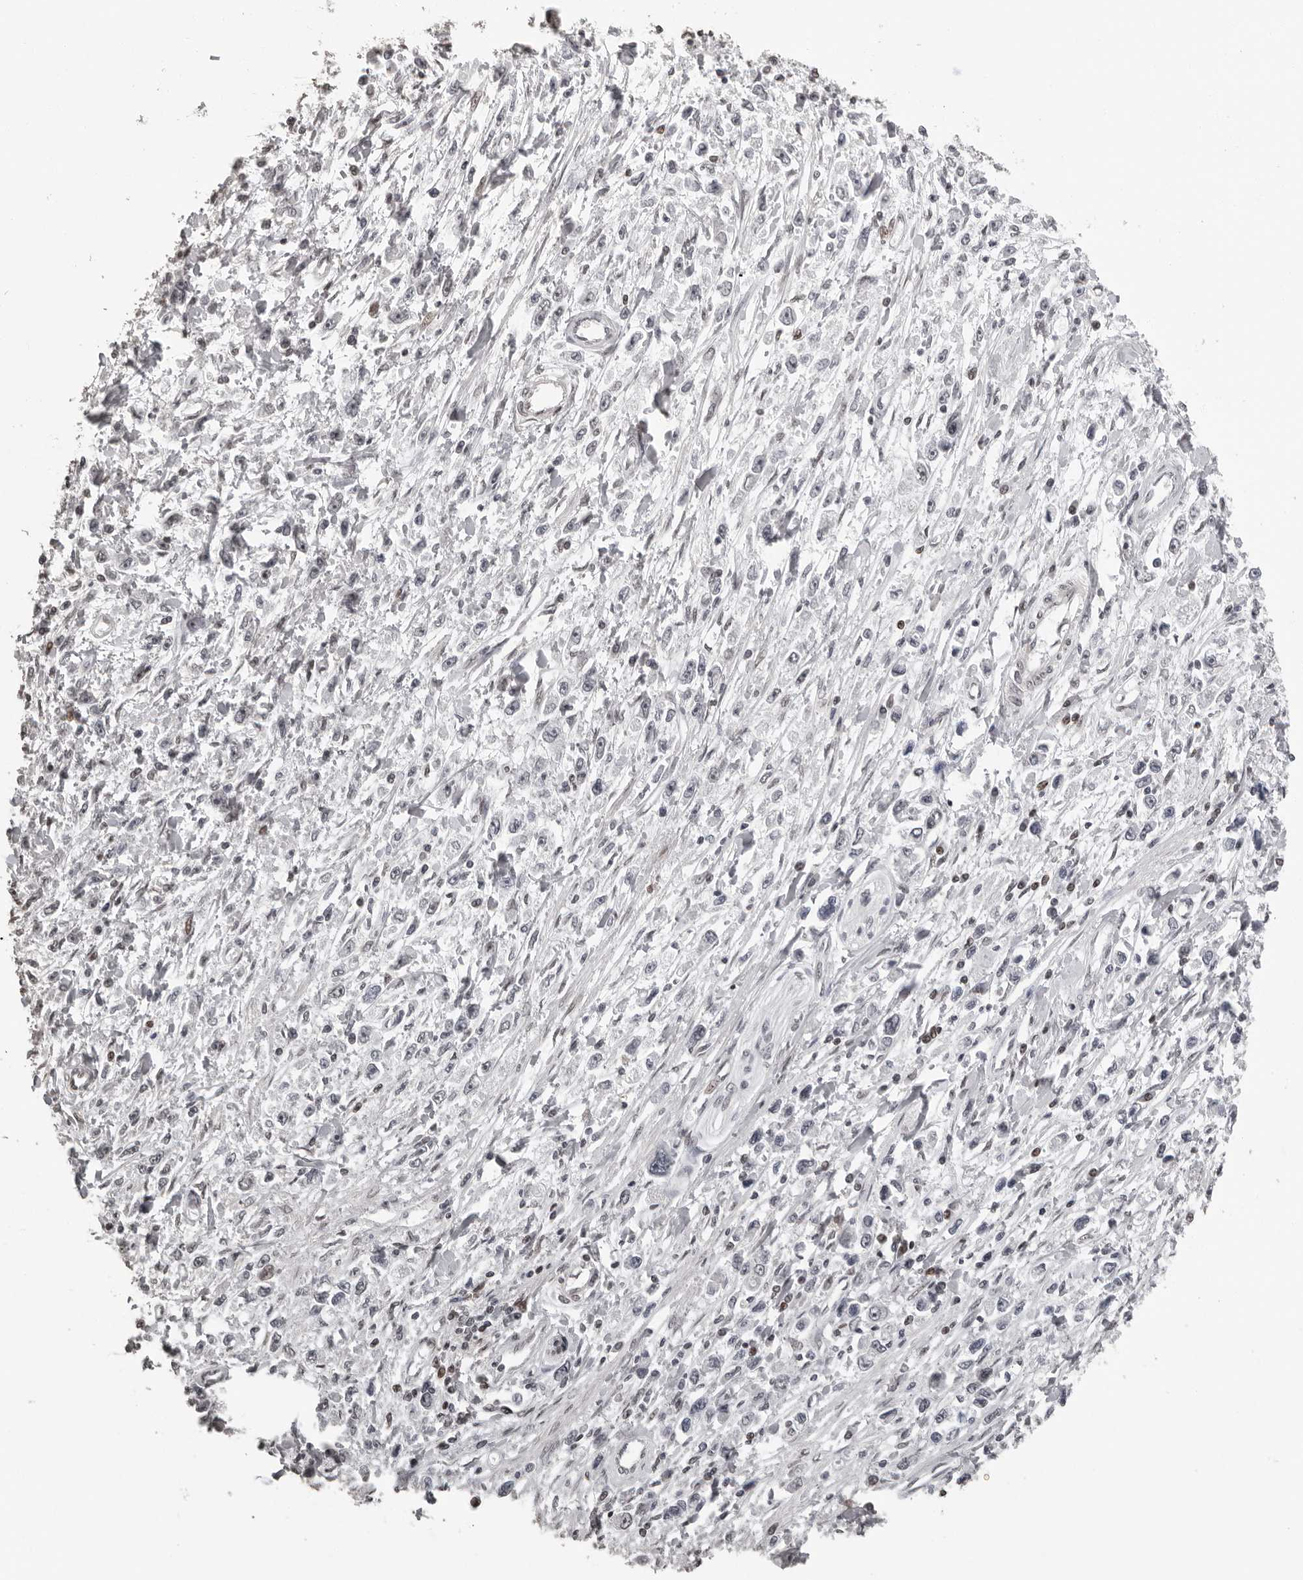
{"staining": {"intensity": "negative", "quantity": "none", "location": "none"}, "tissue": "stomach cancer", "cell_type": "Tumor cells", "image_type": "cancer", "snomed": [{"axis": "morphology", "description": "Adenocarcinoma, NOS"}, {"axis": "topography", "description": "Stomach"}], "caption": "The micrograph shows no significant staining in tumor cells of adenocarcinoma (stomach). (DAB (3,3'-diaminobenzidine) immunohistochemistry visualized using brightfield microscopy, high magnification).", "gene": "ORC1", "patient": {"sex": "female", "age": 59}}